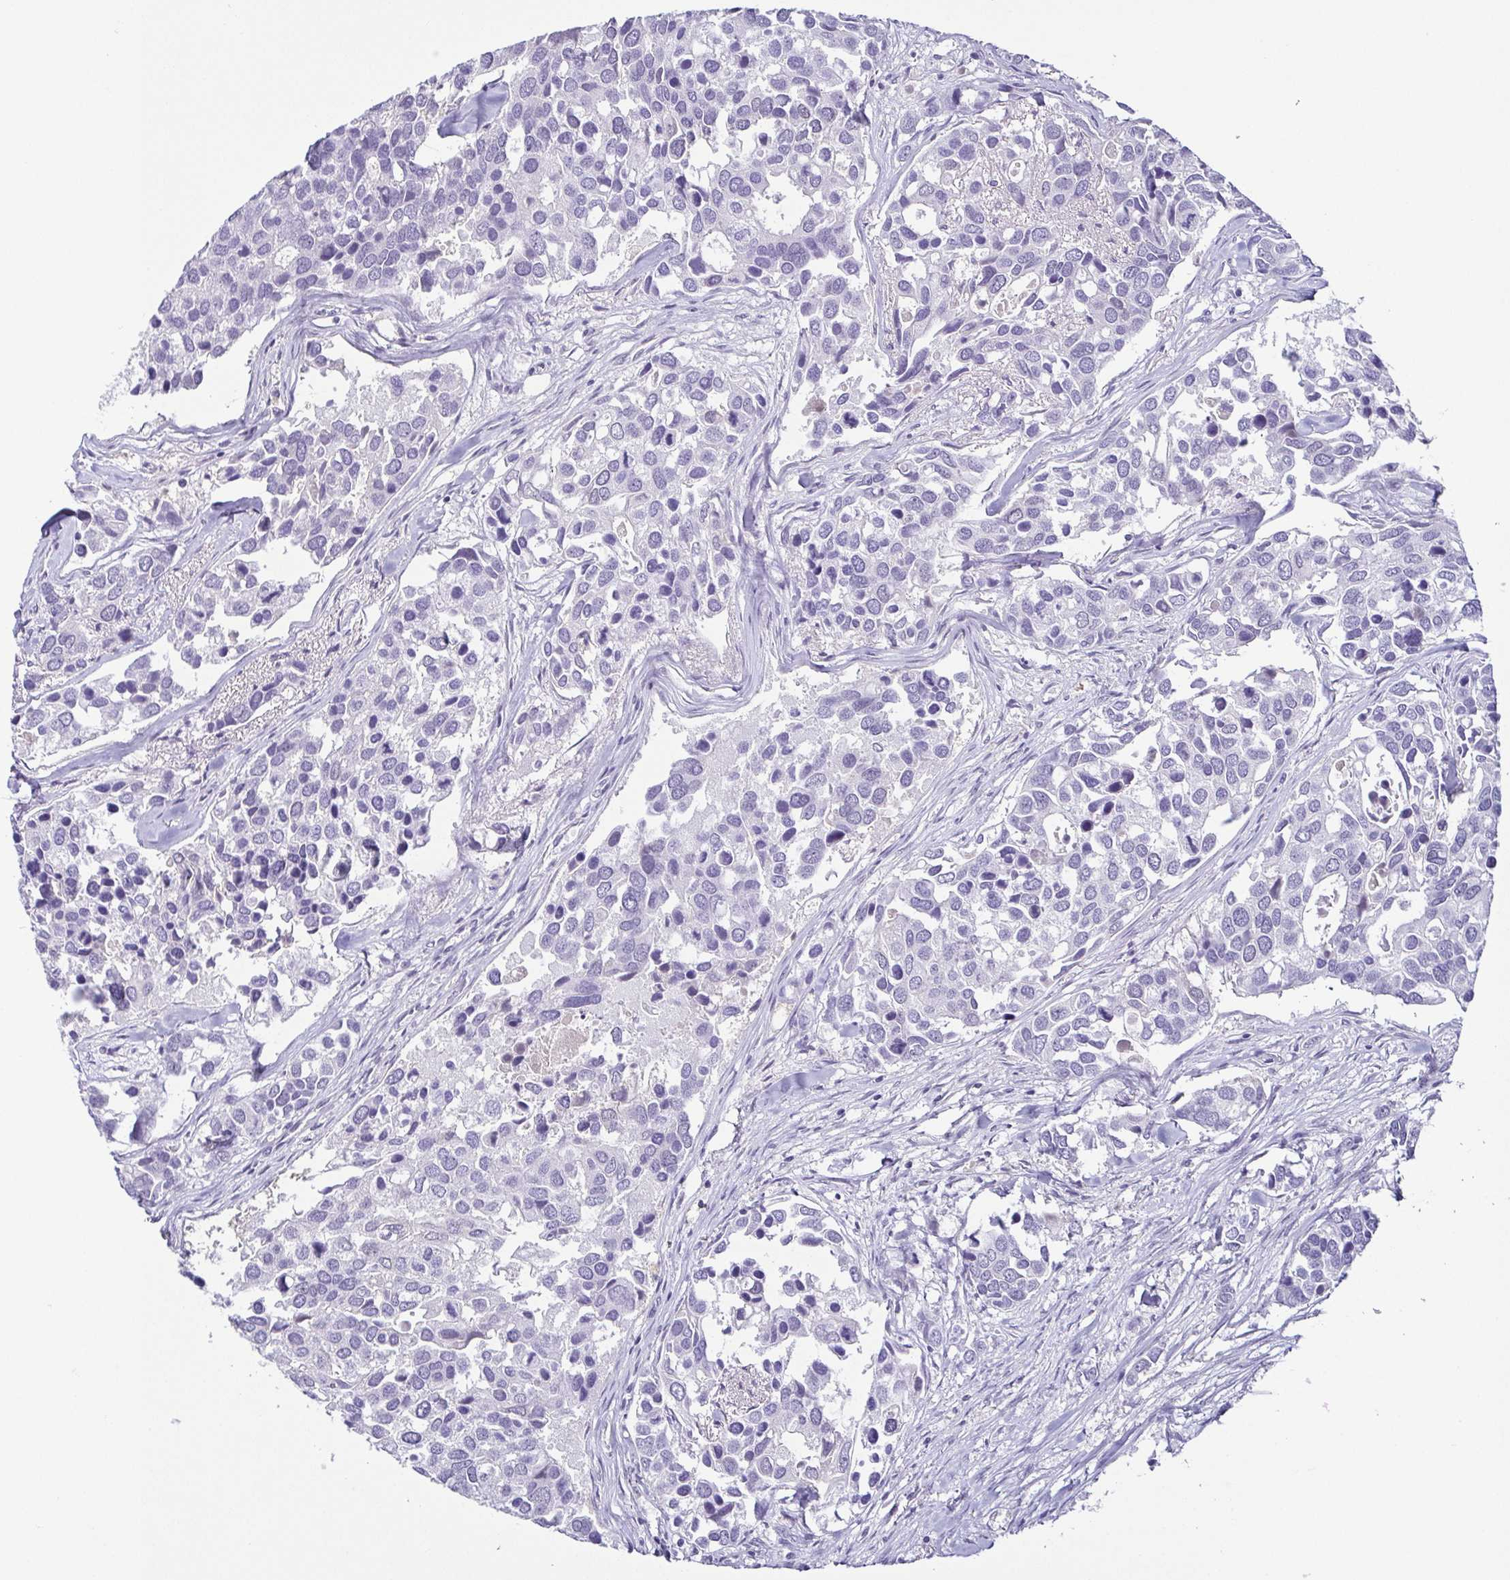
{"staining": {"intensity": "negative", "quantity": "none", "location": "none"}, "tissue": "breast cancer", "cell_type": "Tumor cells", "image_type": "cancer", "snomed": [{"axis": "morphology", "description": "Duct carcinoma"}, {"axis": "topography", "description": "Breast"}], "caption": "Breast cancer (intraductal carcinoma) was stained to show a protein in brown. There is no significant positivity in tumor cells.", "gene": "TCF3", "patient": {"sex": "female", "age": 83}}